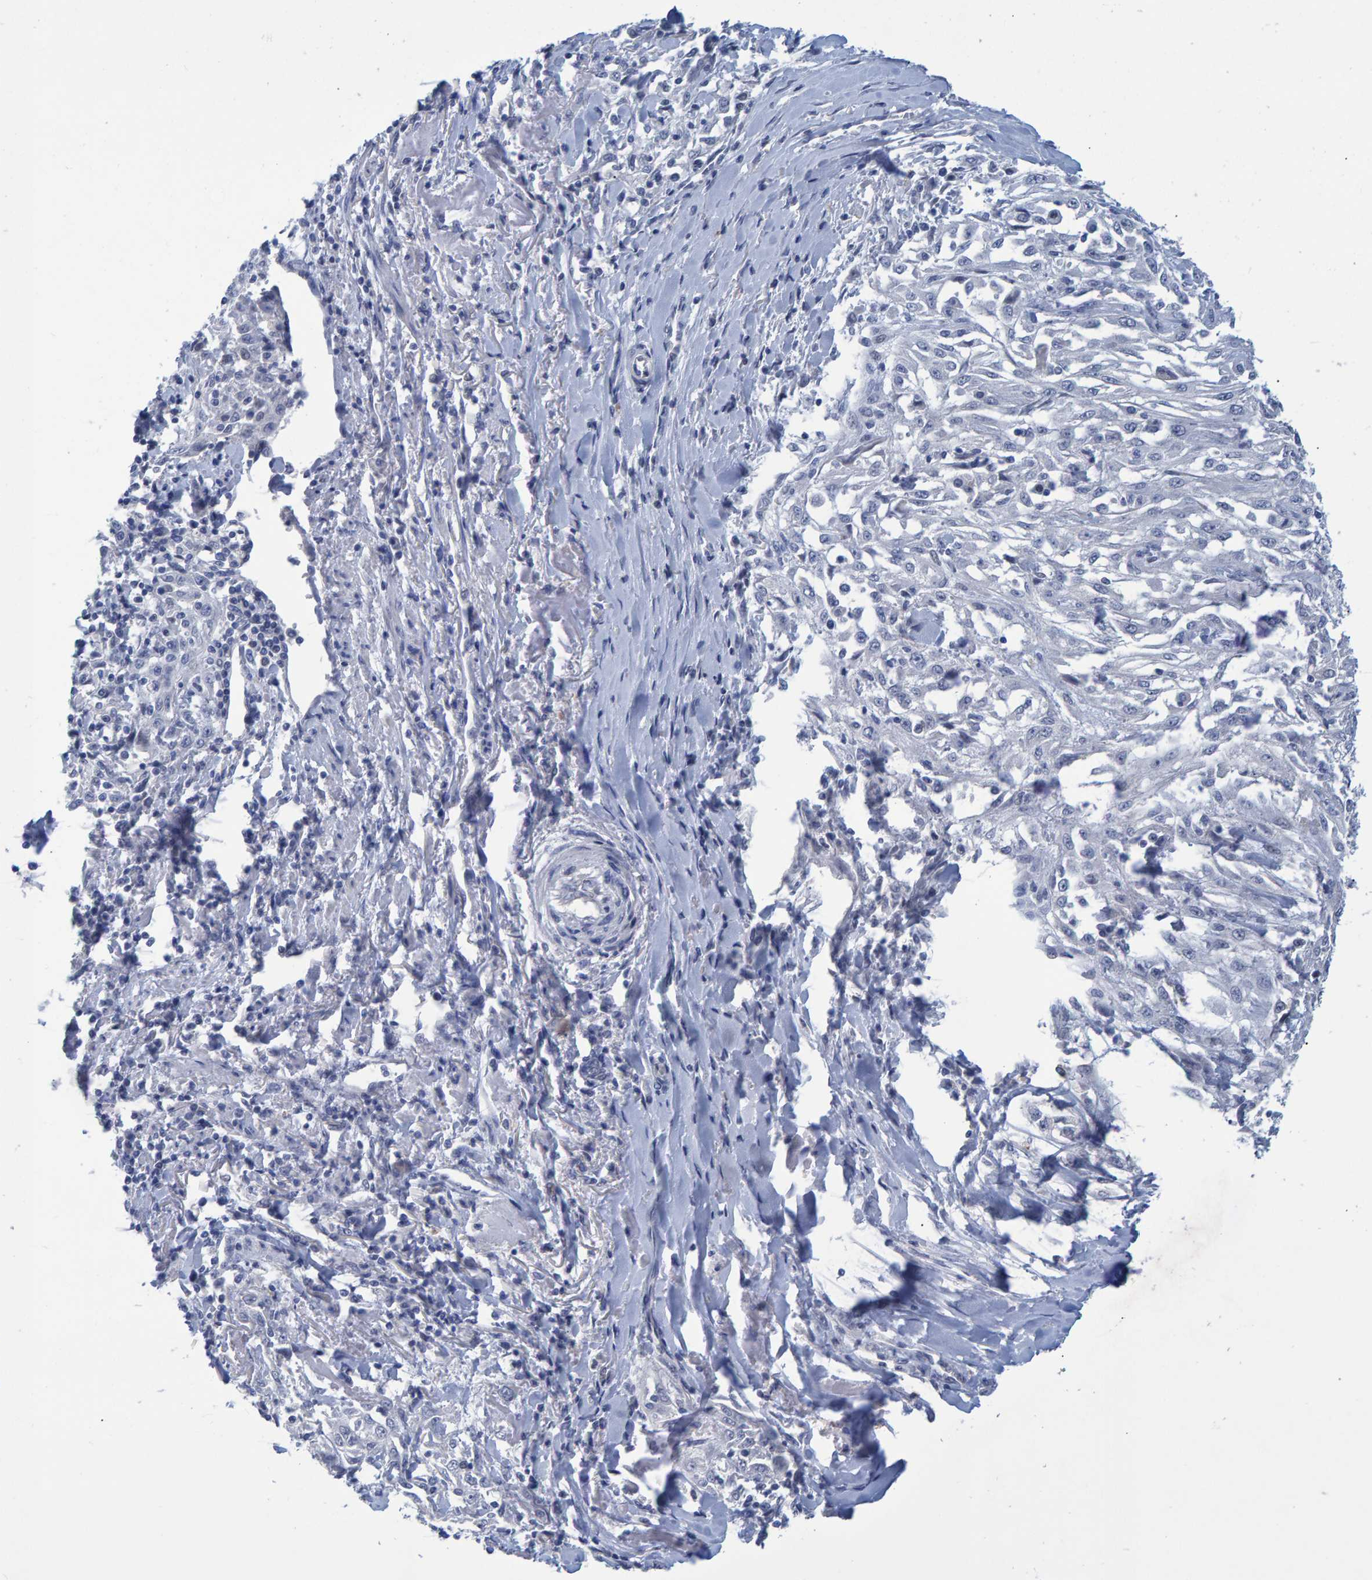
{"staining": {"intensity": "negative", "quantity": "none", "location": "none"}, "tissue": "skin cancer", "cell_type": "Tumor cells", "image_type": "cancer", "snomed": [{"axis": "morphology", "description": "Squamous cell carcinoma, NOS"}, {"axis": "morphology", "description": "Squamous cell carcinoma, metastatic, NOS"}, {"axis": "topography", "description": "Skin"}, {"axis": "topography", "description": "Lymph node"}], "caption": "The histopathology image reveals no staining of tumor cells in skin cancer.", "gene": "PROCA1", "patient": {"sex": "male", "age": 75}}